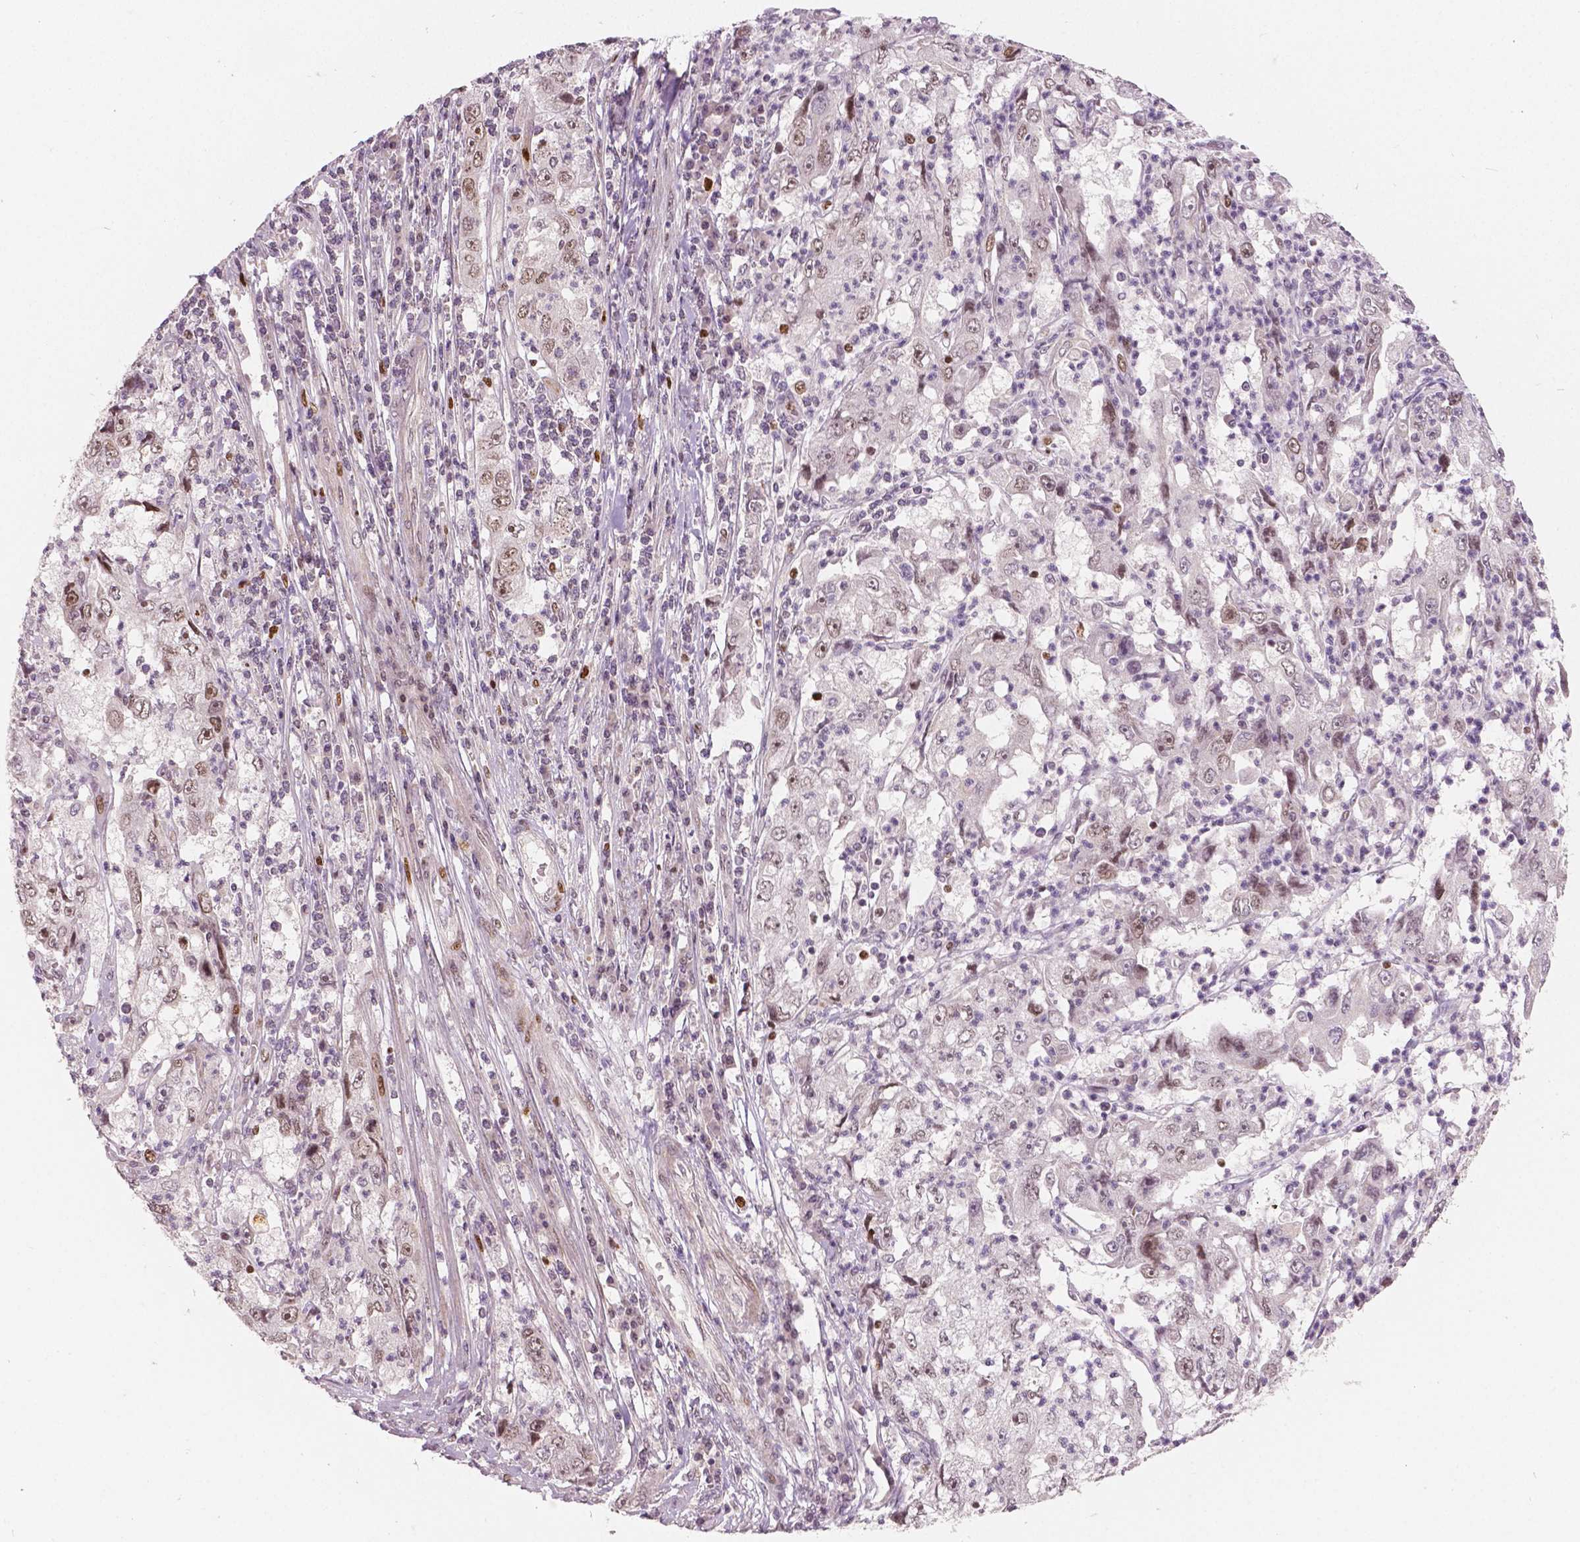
{"staining": {"intensity": "moderate", "quantity": "<25%", "location": "nuclear"}, "tissue": "cervical cancer", "cell_type": "Tumor cells", "image_type": "cancer", "snomed": [{"axis": "morphology", "description": "Squamous cell carcinoma, NOS"}, {"axis": "topography", "description": "Cervix"}], "caption": "Human cervical cancer (squamous cell carcinoma) stained for a protein (brown) displays moderate nuclear positive positivity in about <25% of tumor cells.", "gene": "NSD2", "patient": {"sex": "female", "age": 36}}